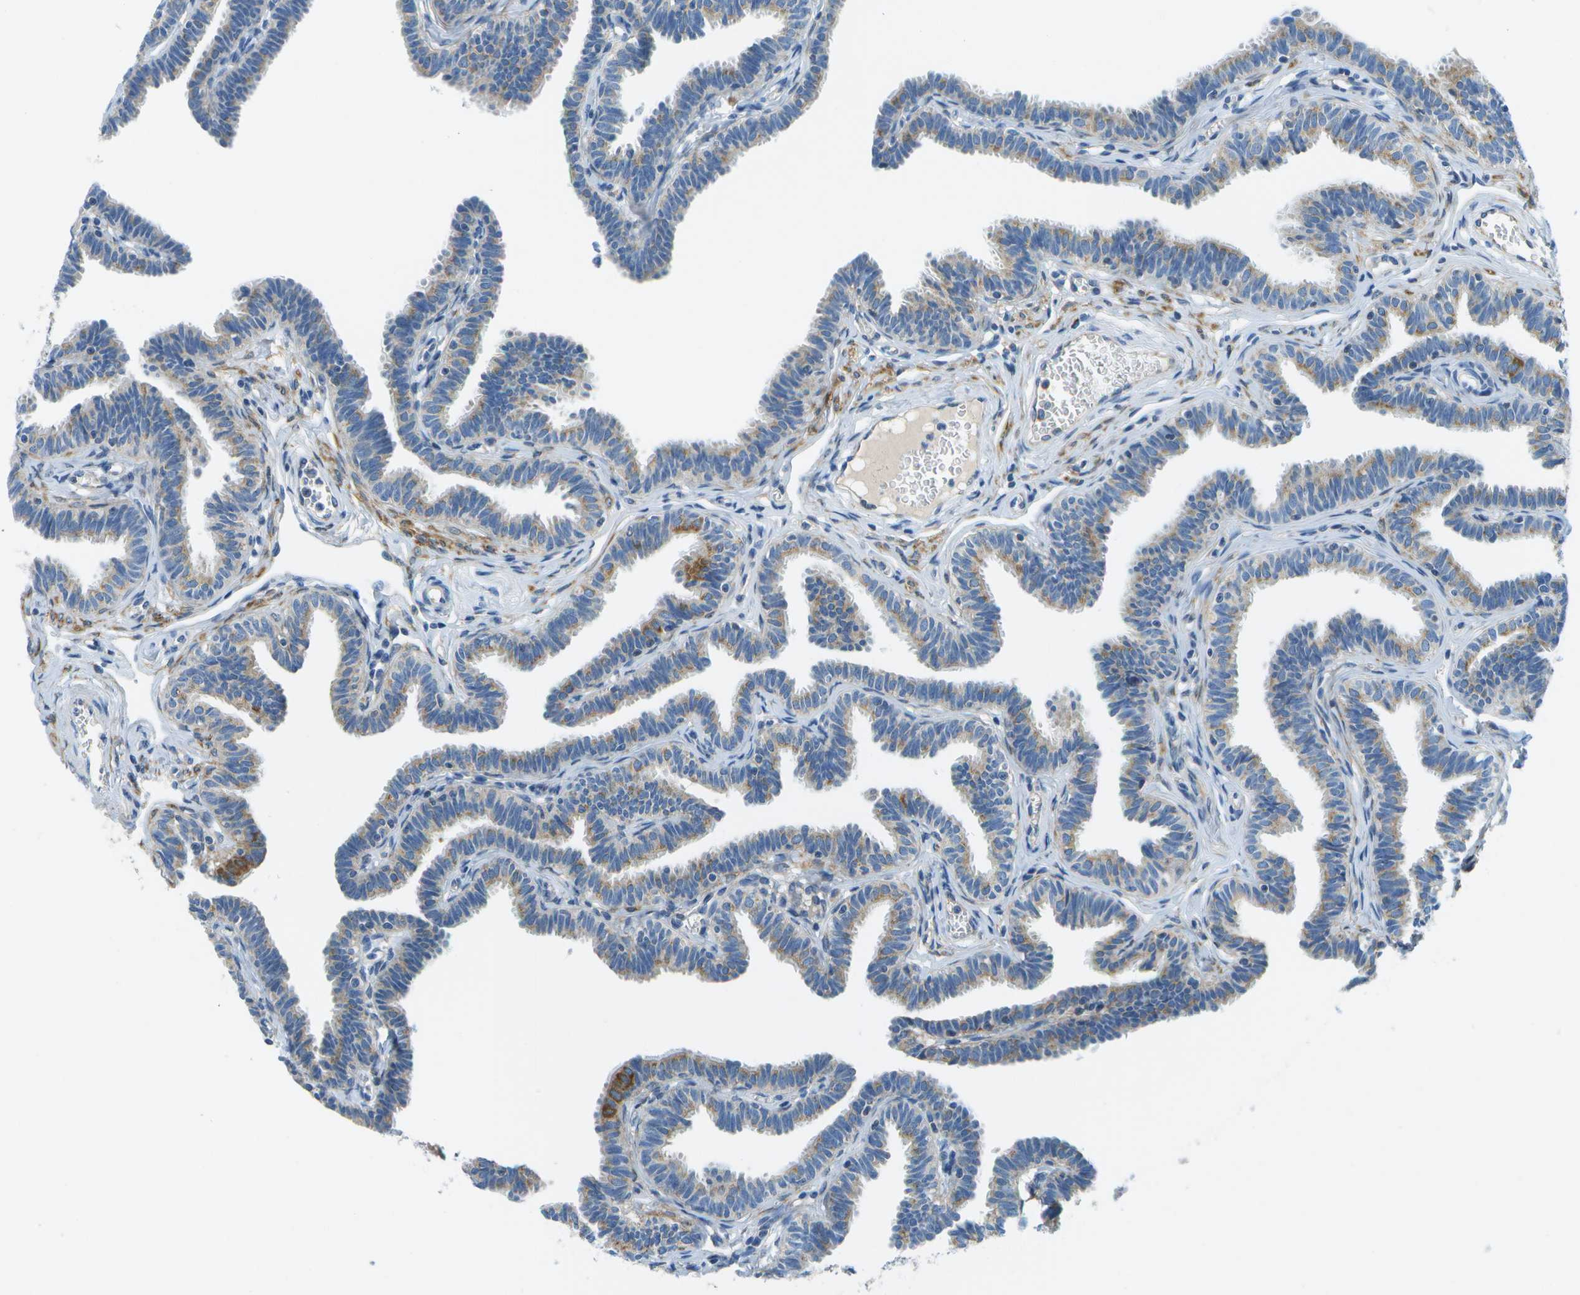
{"staining": {"intensity": "weak", "quantity": "25%-75%", "location": "cytoplasmic/membranous"}, "tissue": "fallopian tube", "cell_type": "Glandular cells", "image_type": "normal", "snomed": [{"axis": "morphology", "description": "Normal tissue, NOS"}, {"axis": "topography", "description": "Fallopian tube"}, {"axis": "topography", "description": "Ovary"}], "caption": "High-magnification brightfield microscopy of benign fallopian tube stained with DAB (3,3'-diaminobenzidine) (brown) and counterstained with hematoxylin (blue). glandular cells exhibit weak cytoplasmic/membranous positivity is present in approximately25%-75% of cells. (Brightfield microscopy of DAB IHC at high magnification).", "gene": "PTGIS", "patient": {"sex": "female", "age": 23}}